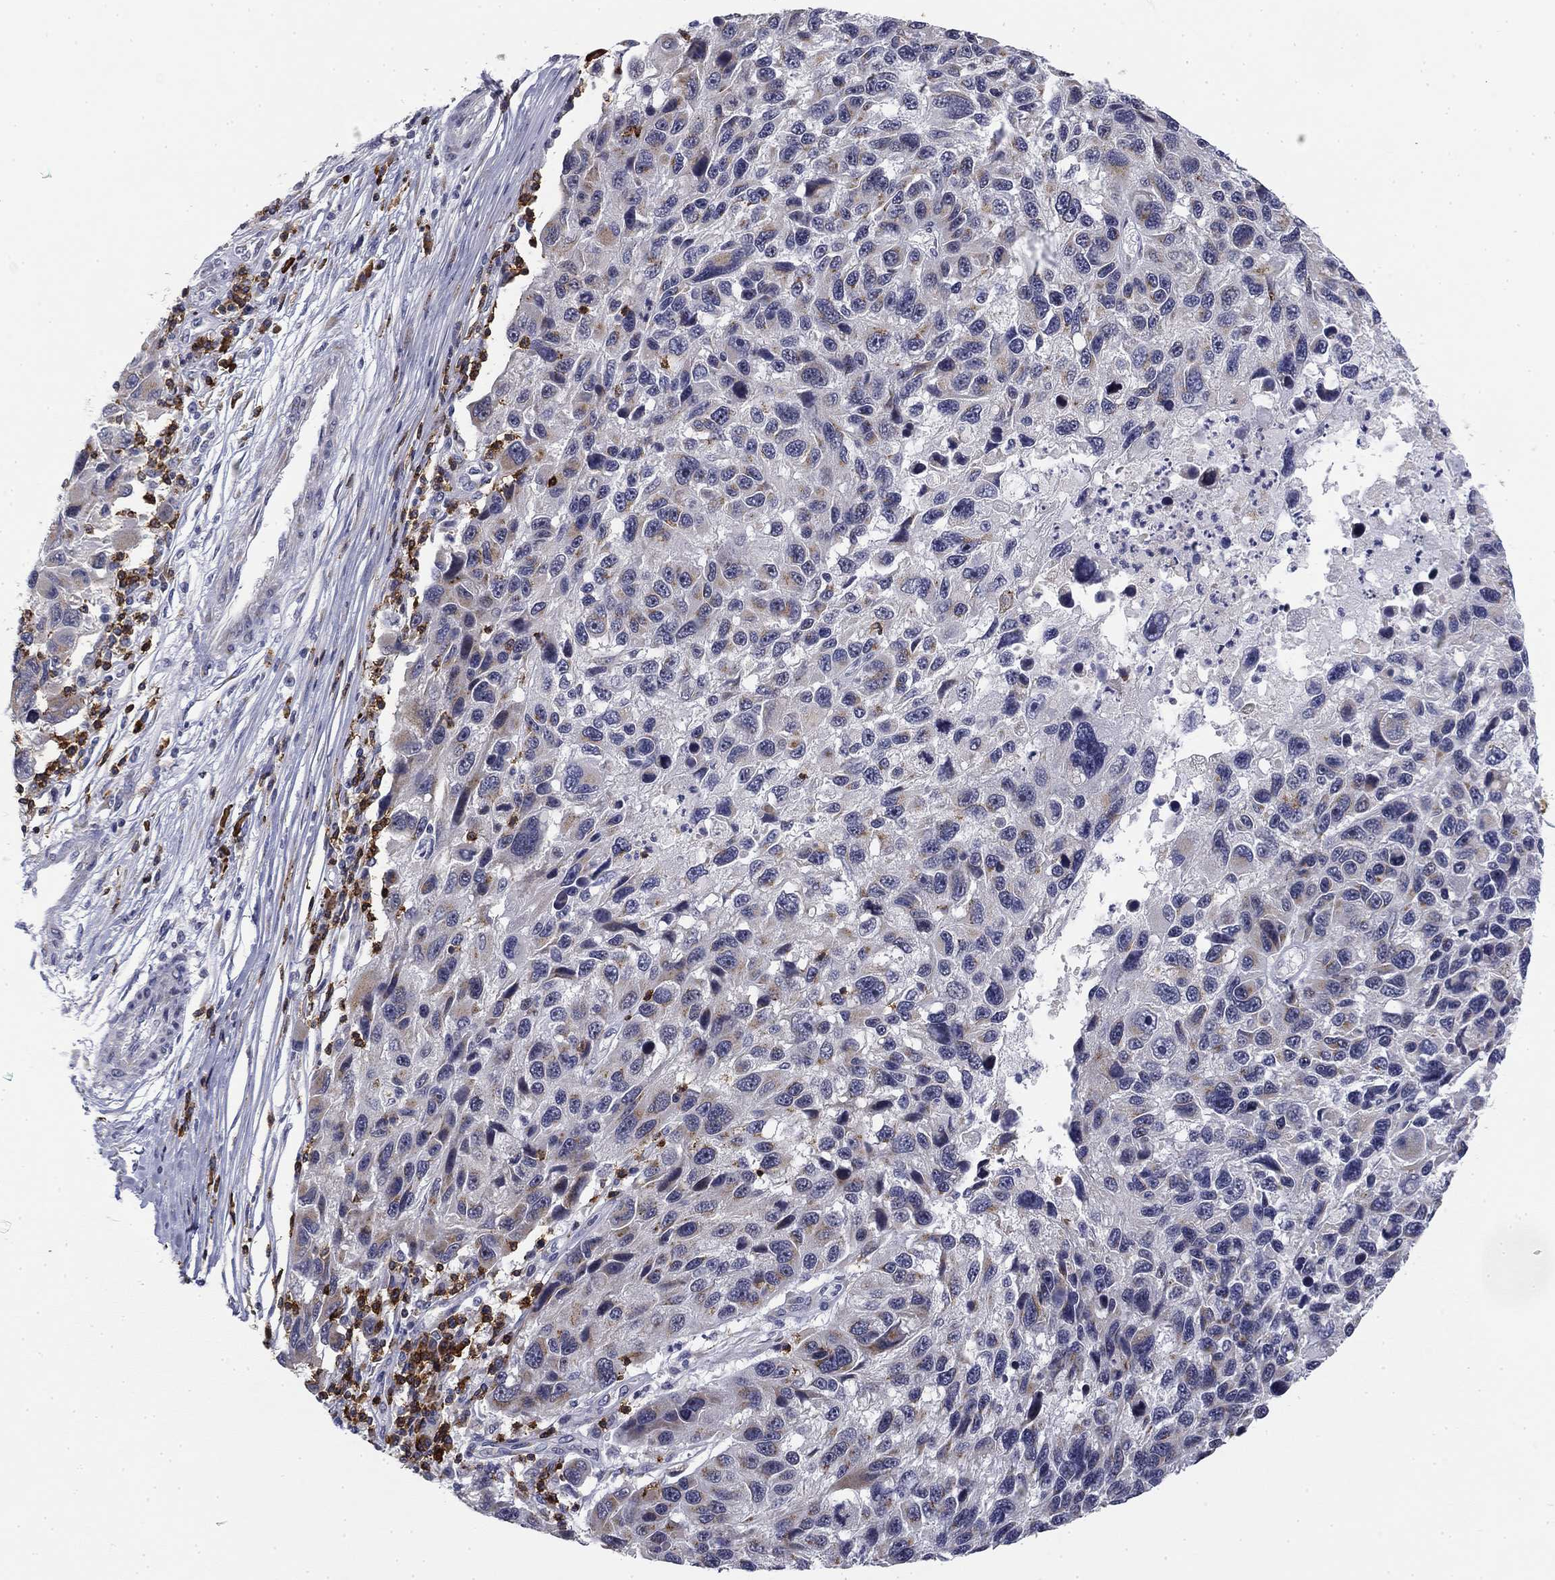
{"staining": {"intensity": "negative", "quantity": "none", "location": "none"}, "tissue": "melanoma", "cell_type": "Tumor cells", "image_type": "cancer", "snomed": [{"axis": "morphology", "description": "Malignant melanoma, NOS"}, {"axis": "topography", "description": "Skin"}], "caption": "Tumor cells show no significant protein expression in malignant melanoma.", "gene": "TRAT1", "patient": {"sex": "male", "age": 53}}